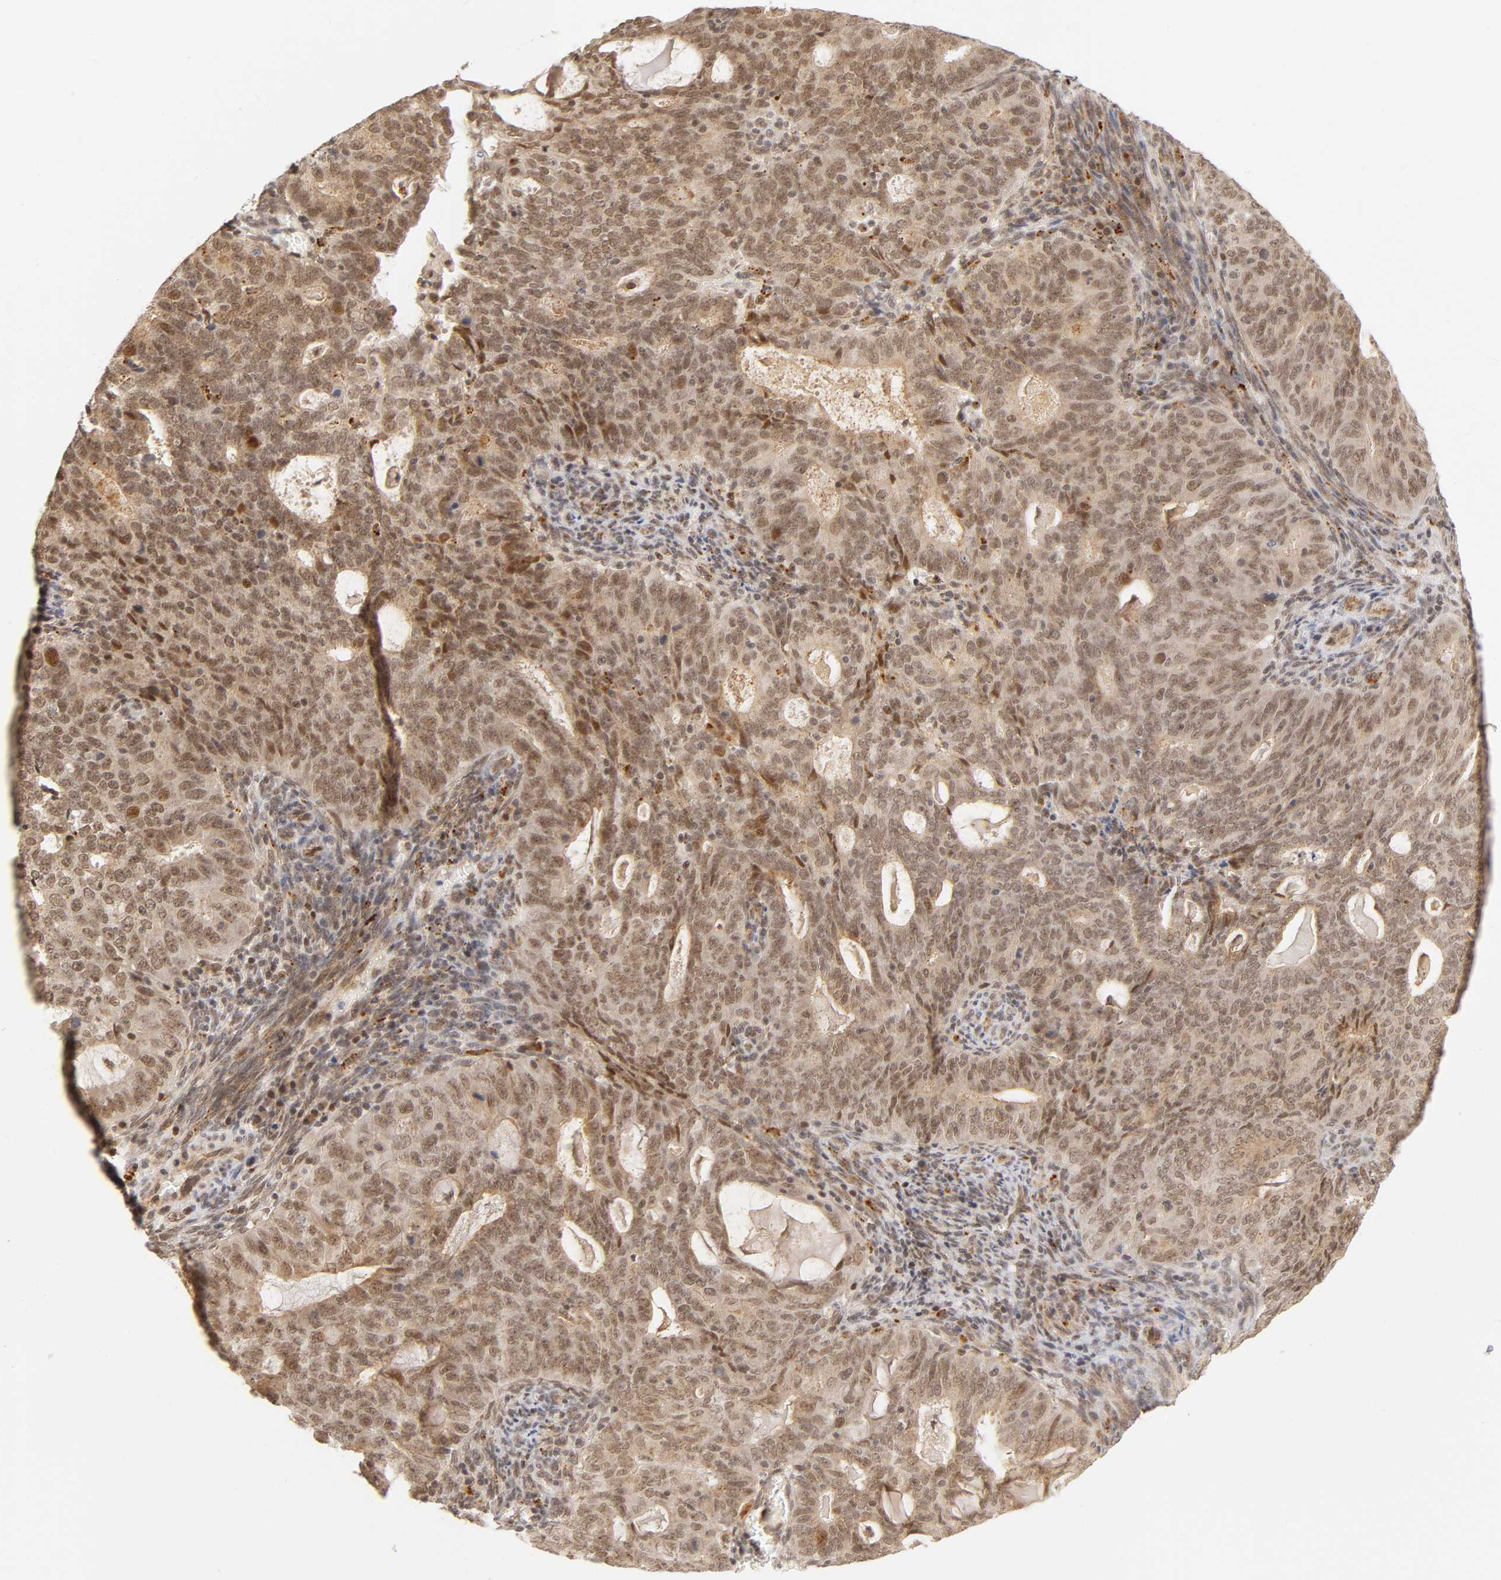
{"staining": {"intensity": "strong", "quantity": ">75%", "location": "cytoplasmic/membranous,nuclear"}, "tissue": "cervical cancer", "cell_type": "Tumor cells", "image_type": "cancer", "snomed": [{"axis": "morphology", "description": "Adenocarcinoma, NOS"}, {"axis": "topography", "description": "Cervix"}], "caption": "Tumor cells exhibit high levels of strong cytoplasmic/membranous and nuclear staining in about >75% of cells in cervical cancer.", "gene": "TAF10", "patient": {"sex": "female", "age": 44}}